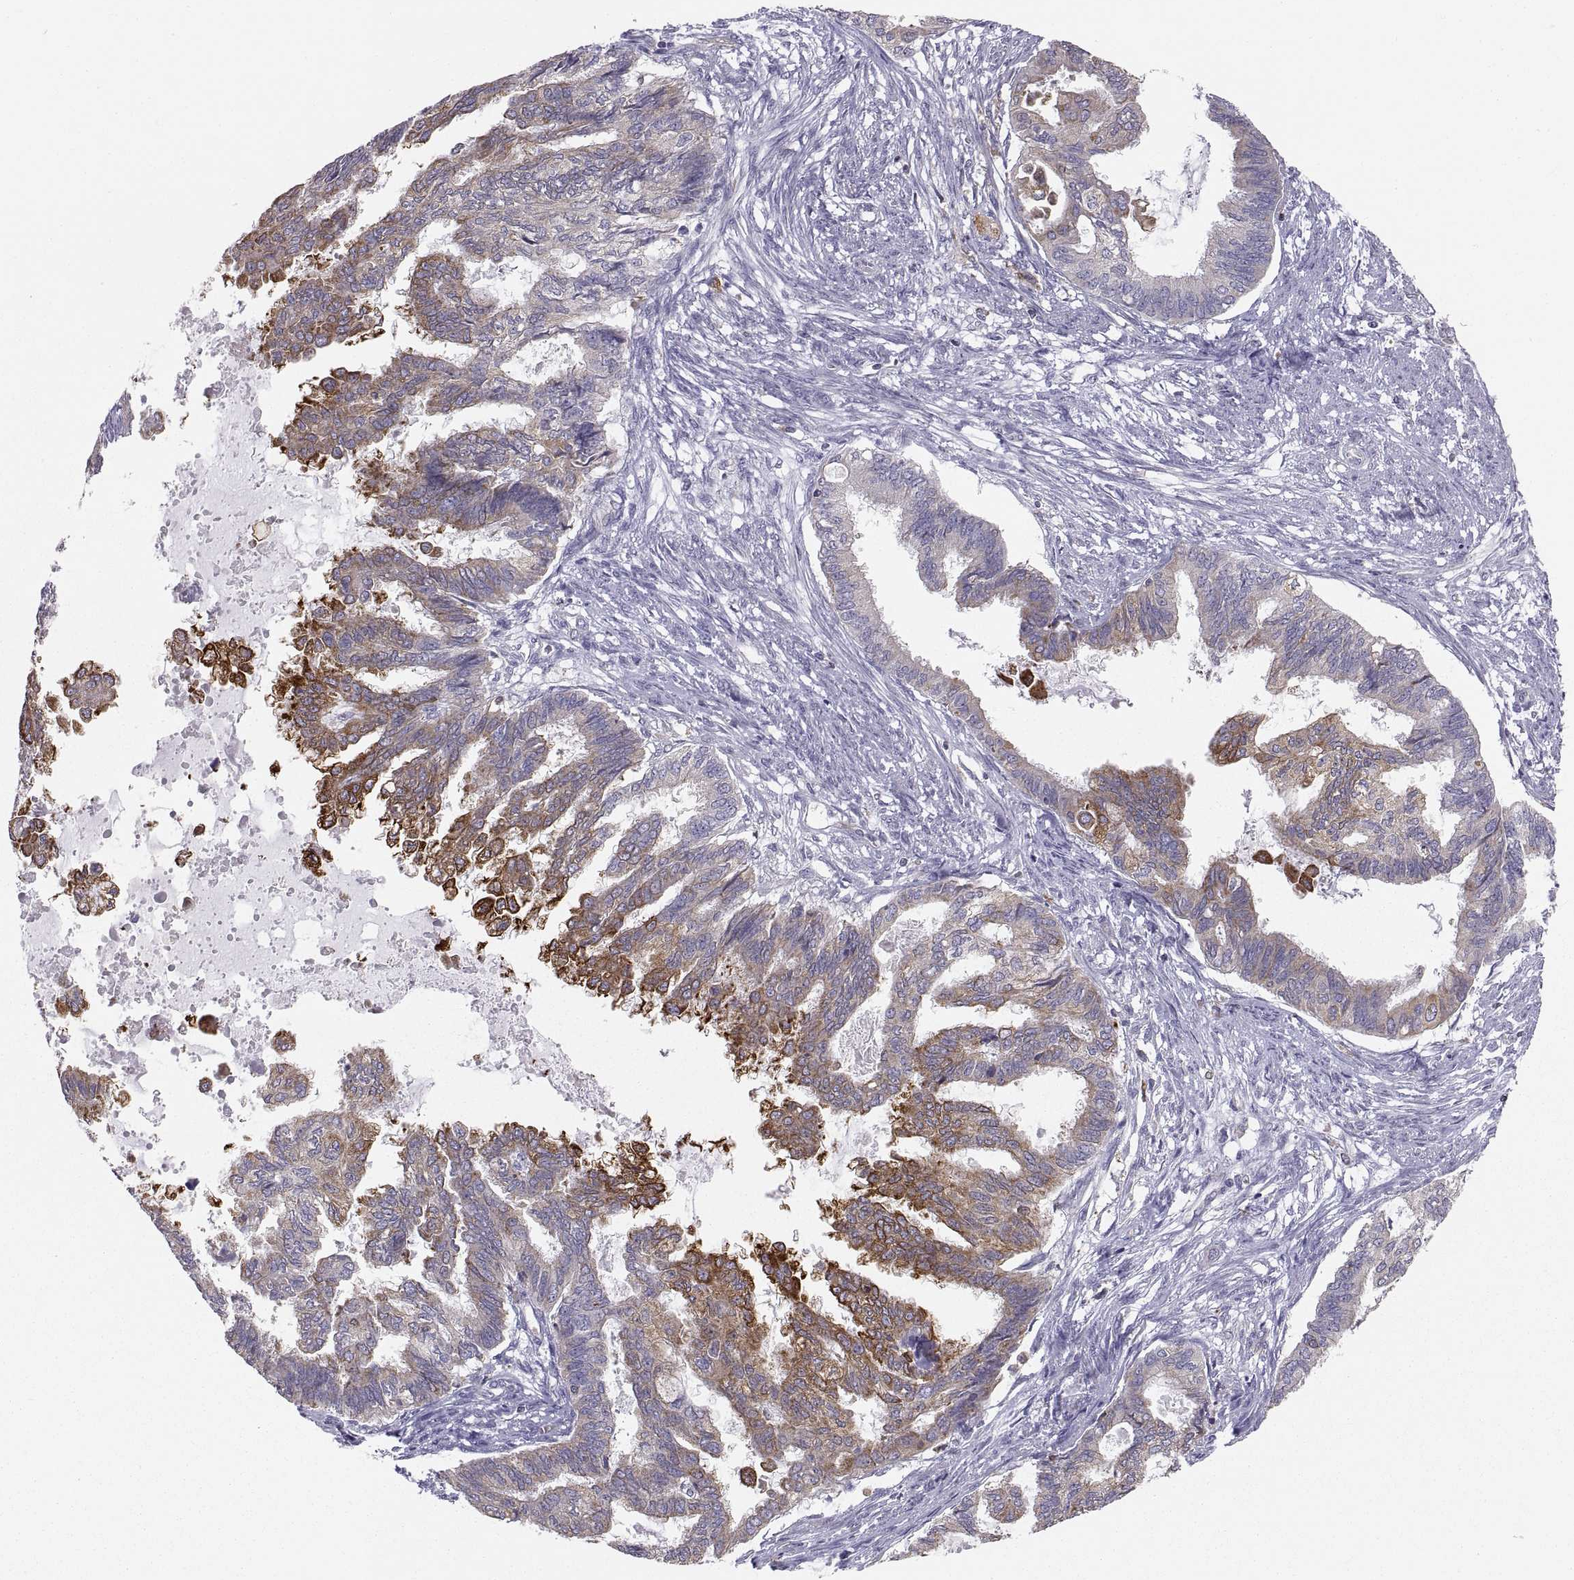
{"staining": {"intensity": "moderate", "quantity": "<25%", "location": "cytoplasmic/membranous"}, "tissue": "endometrial cancer", "cell_type": "Tumor cells", "image_type": "cancer", "snomed": [{"axis": "morphology", "description": "Adenocarcinoma, NOS"}, {"axis": "topography", "description": "Endometrium"}], "caption": "There is low levels of moderate cytoplasmic/membranous expression in tumor cells of endometrial adenocarcinoma, as demonstrated by immunohistochemical staining (brown color).", "gene": "ERO1A", "patient": {"sex": "female", "age": 86}}